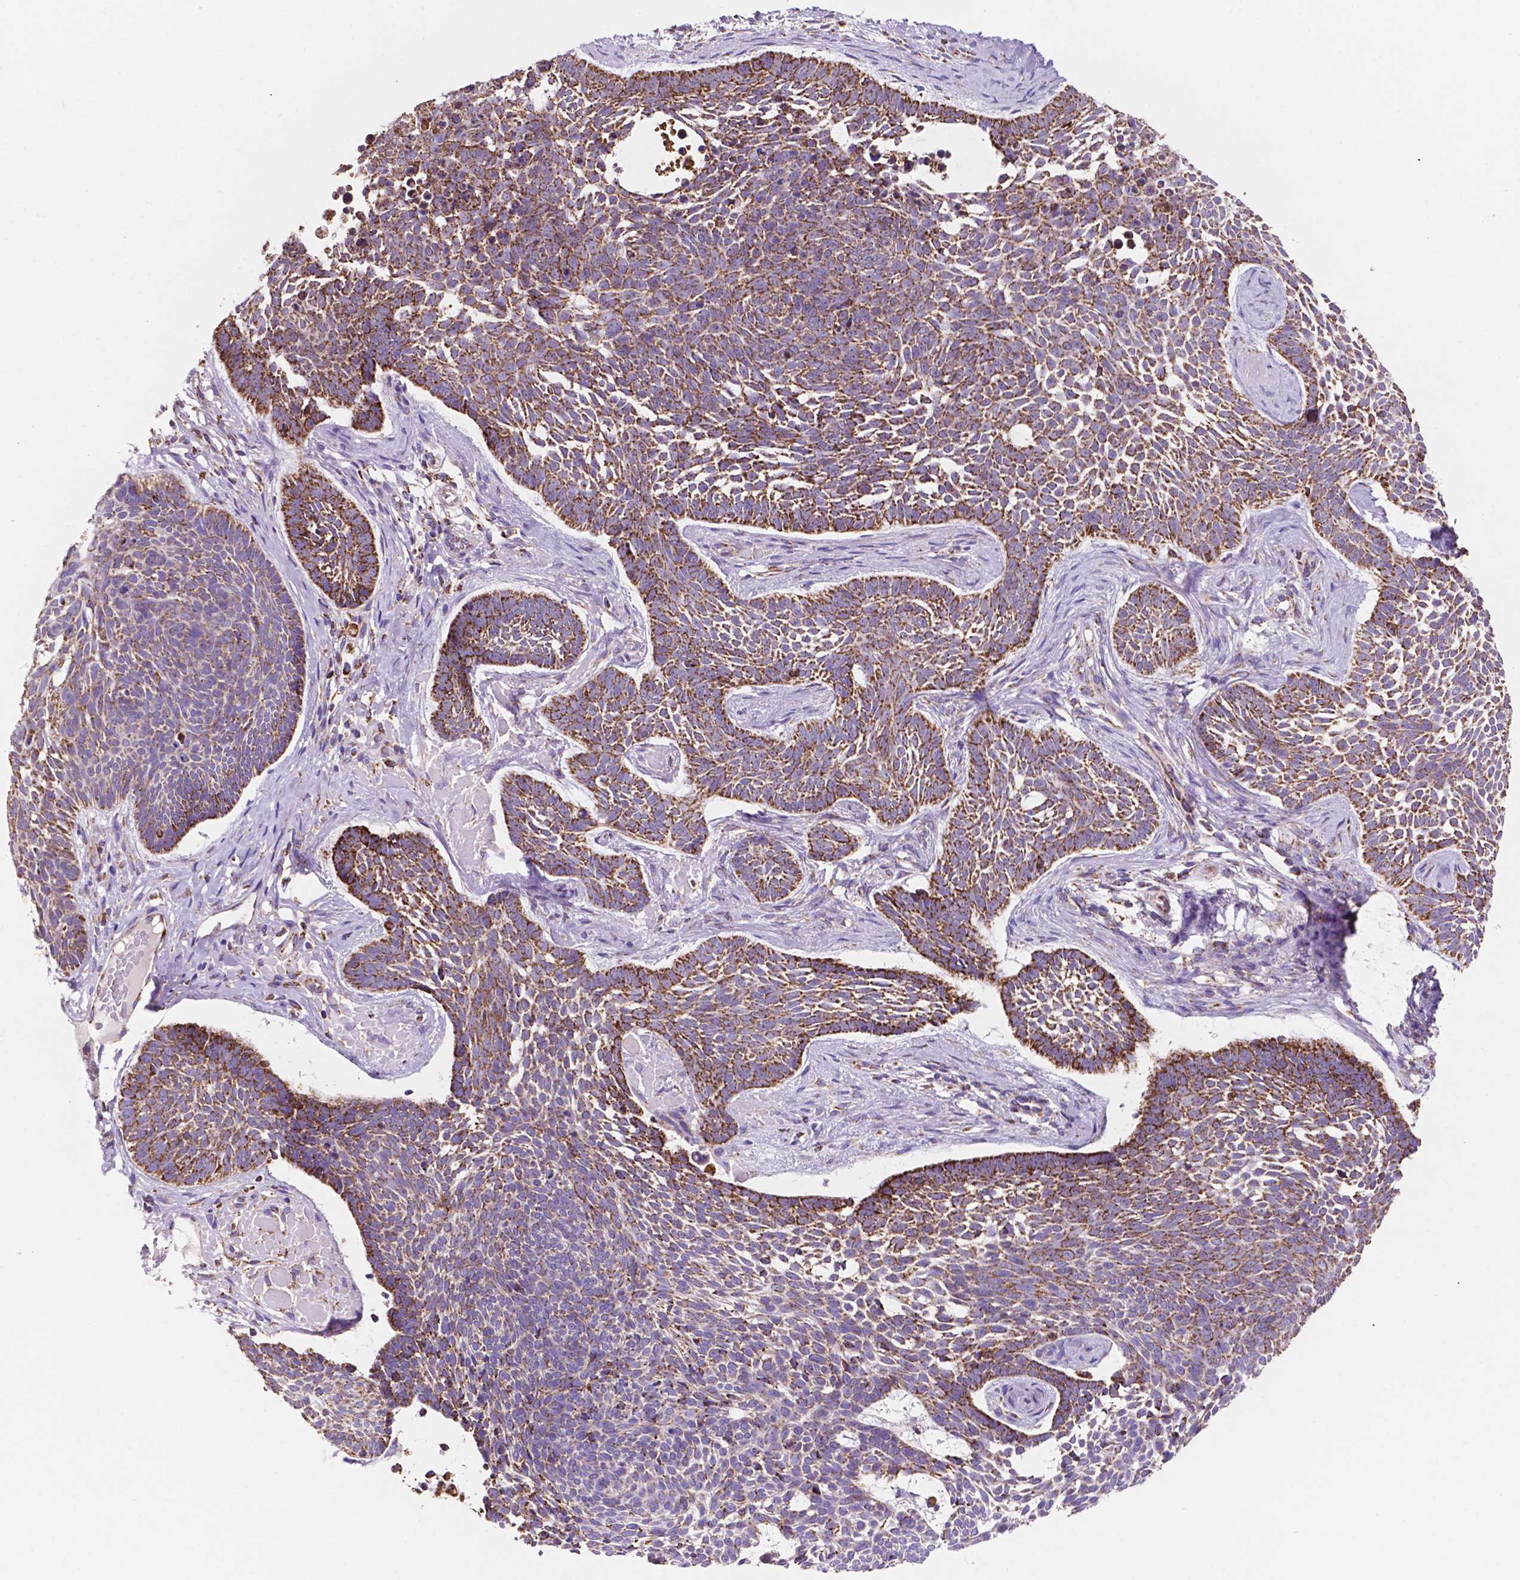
{"staining": {"intensity": "strong", "quantity": ">75%", "location": "cytoplasmic/membranous"}, "tissue": "skin cancer", "cell_type": "Tumor cells", "image_type": "cancer", "snomed": [{"axis": "morphology", "description": "Basal cell carcinoma"}, {"axis": "topography", "description": "Skin"}], "caption": "Immunohistochemical staining of human skin cancer demonstrates high levels of strong cytoplasmic/membranous protein positivity in about >75% of tumor cells.", "gene": "HSPD1", "patient": {"sex": "male", "age": 85}}